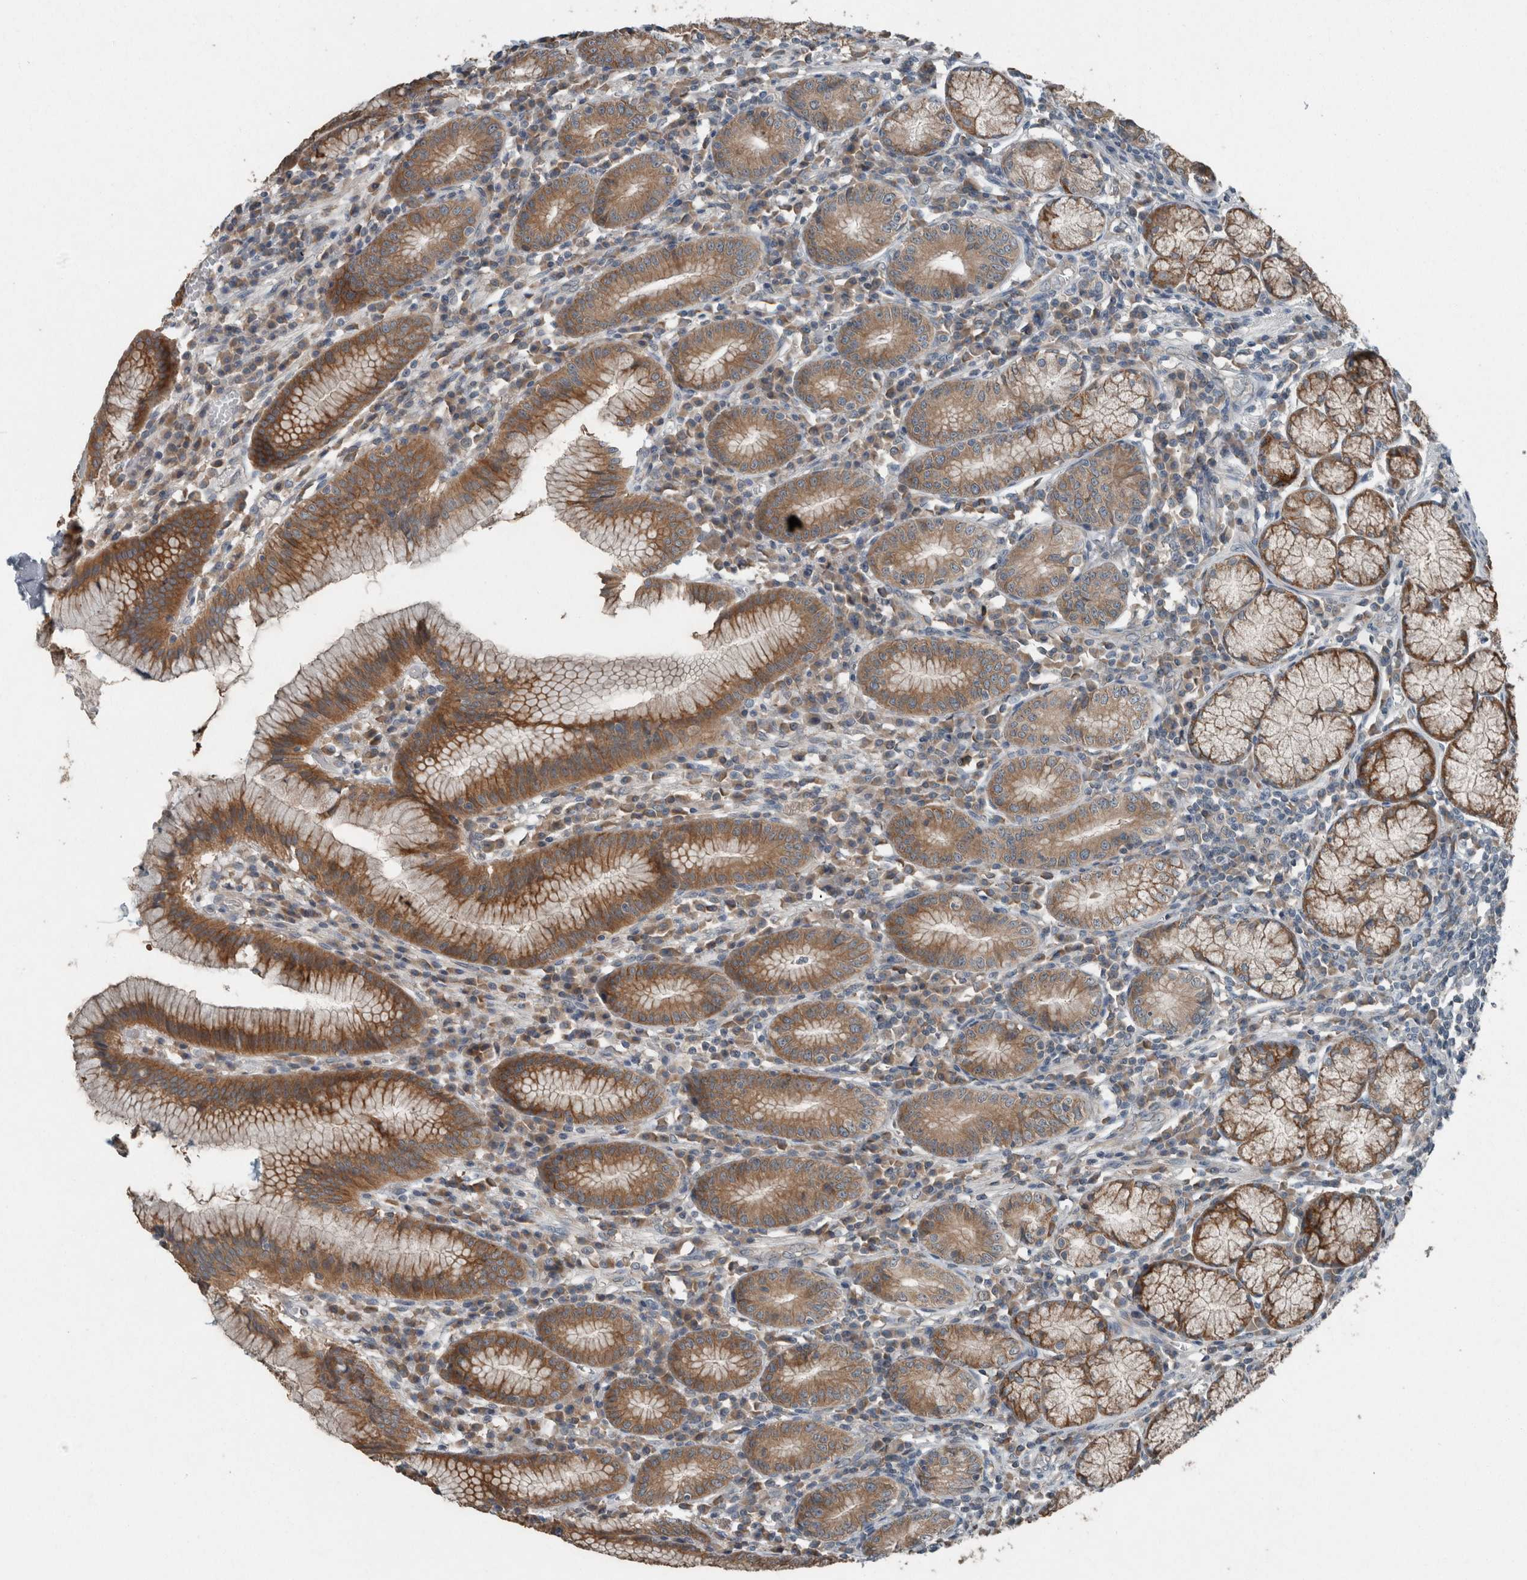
{"staining": {"intensity": "moderate", "quantity": ">75%", "location": "cytoplasmic/membranous"}, "tissue": "stomach", "cell_type": "Glandular cells", "image_type": "normal", "snomed": [{"axis": "morphology", "description": "Normal tissue, NOS"}, {"axis": "topography", "description": "Stomach"}], "caption": "Stomach was stained to show a protein in brown. There is medium levels of moderate cytoplasmic/membranous staining in about >75% of glandular cells. (DAB = brown stain, brightfield microscopy at high magnification).", "gene": "KNTC1", "patient": {"sex": "male", "age": 55}}